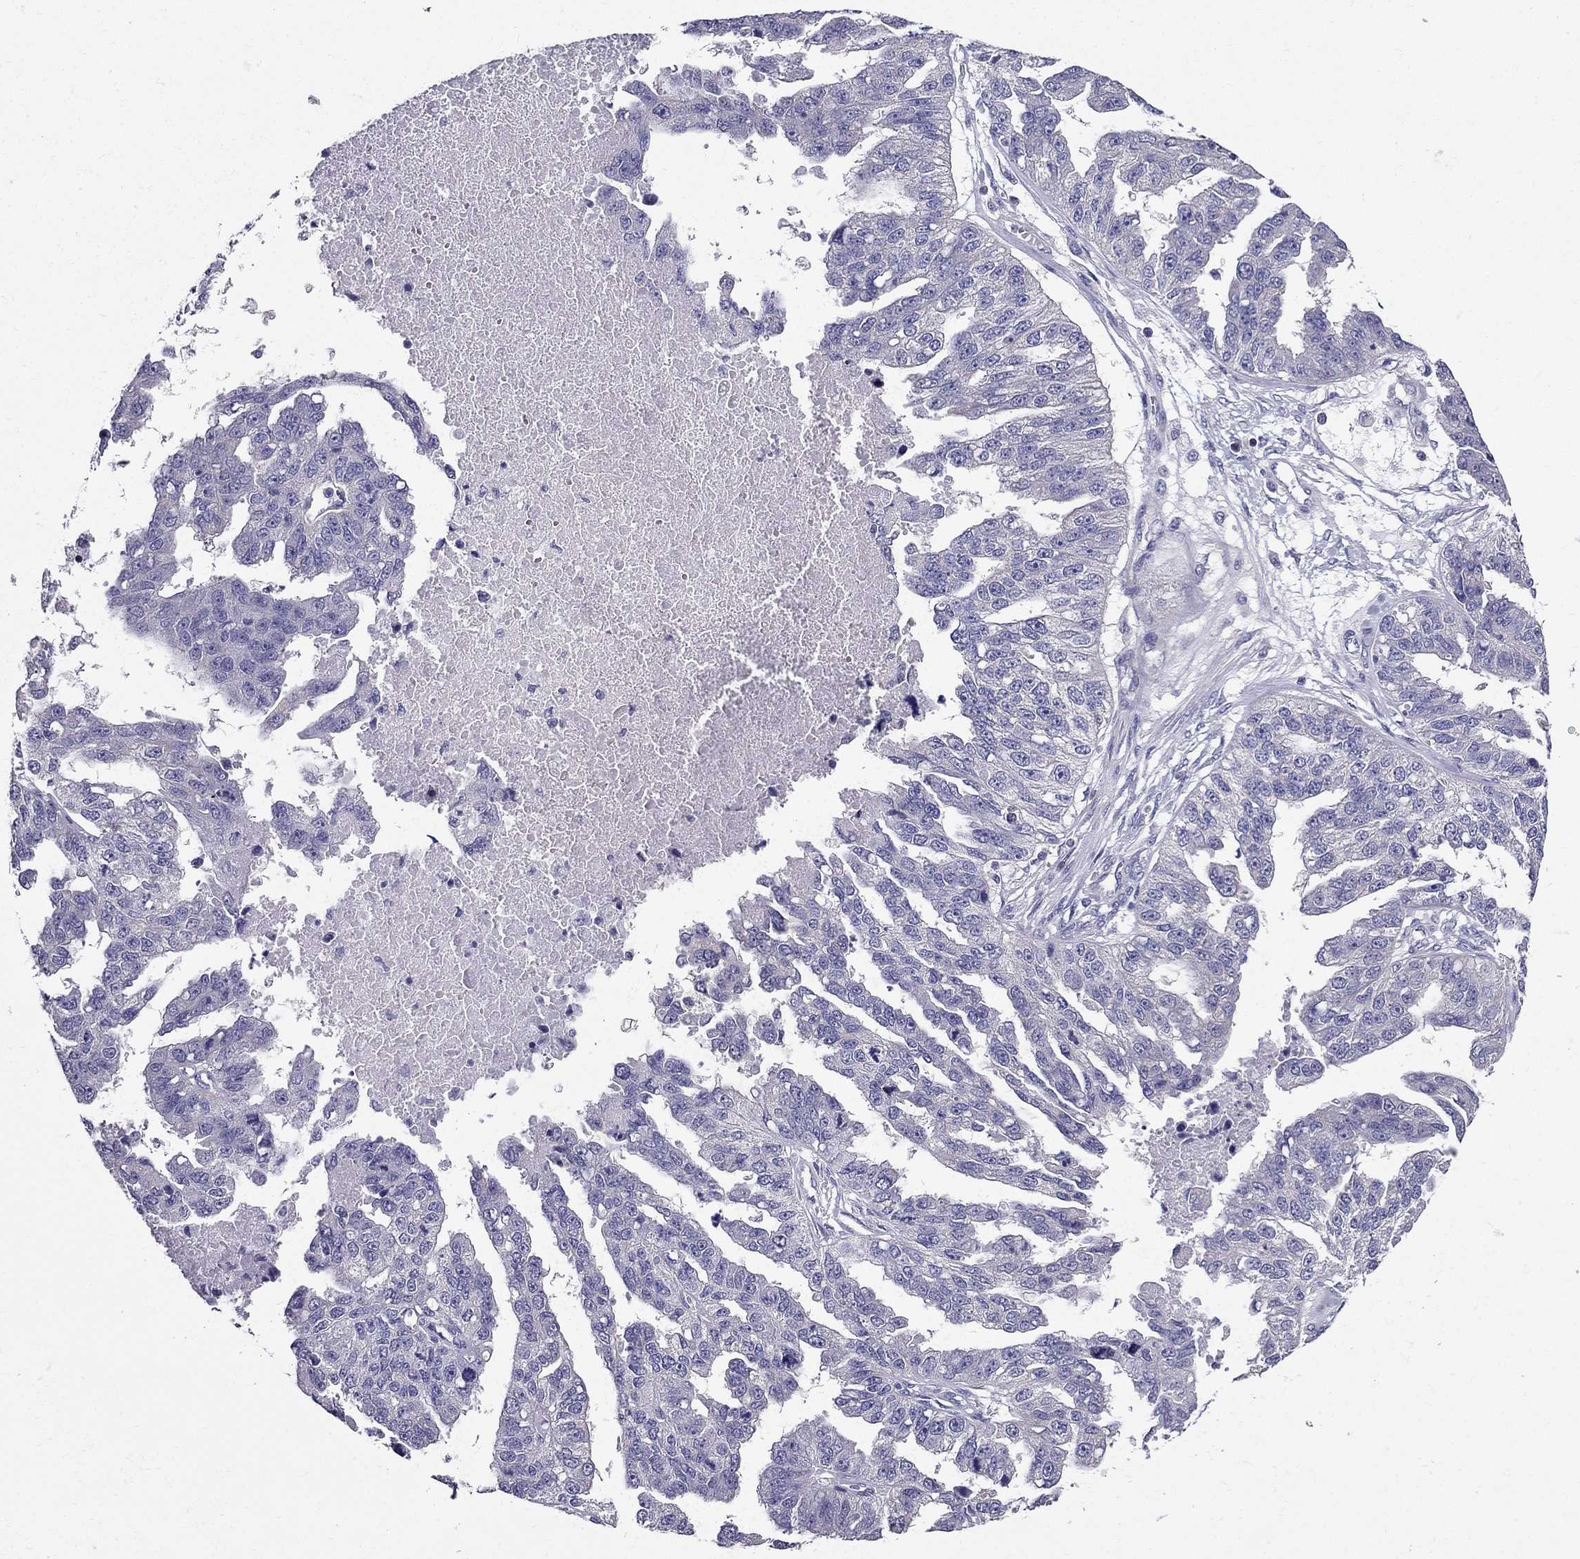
{"staining": {"intensity": "negative", "quantity": "none", "location": "none"}, "tissue": "ovarian cancer", "cell_type": "Tumor cells", "image_type": "cancer", "snomed": [{"axis": "morphology", "description": "Cystadenocarcinoma, serous, NOS"}, {"axis": "topography", "description": "Ovary"}], "caption": "The histopathology image shows no significant staining in tumor cells of ovarian serous cystadenocarcinoma.", "gene": "AAK1", "patient": {"sex": "female", "age": 58}}